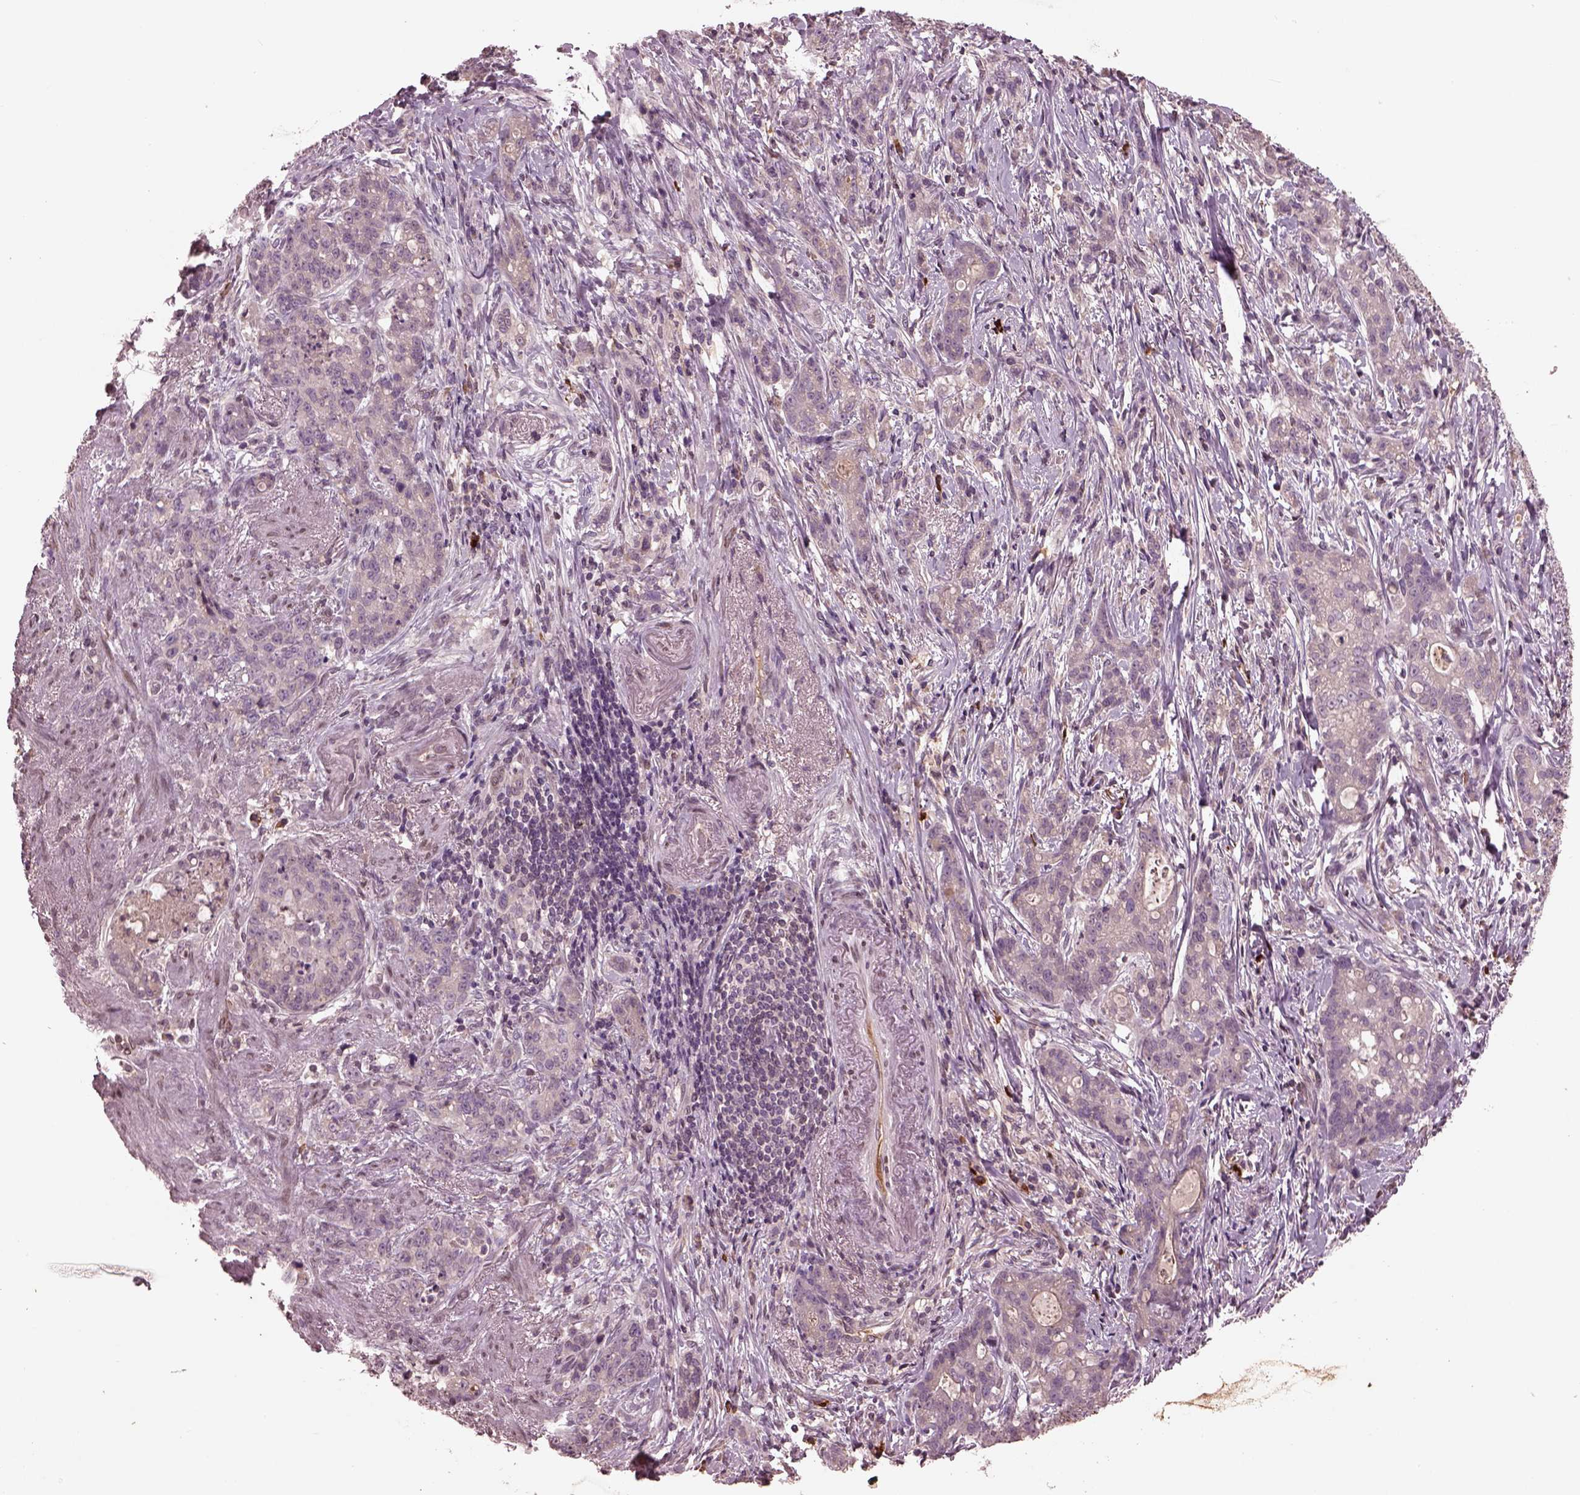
{"staining": {"intensity": "negative", "quantity": "none", "location": "none"}, "tissue": "stomach cancer", "cell_type": "Tumor cells", "image_type": "cancer", "snomed": [{"axis": "morphology", "description": "Adenocarcinoma, NOS"}, {"axis": "topography", "description": "Stomach, lower"}], "caption": "Tumor cells show no significant protein staining in stomach cancer (adenocarcinoma).", "gene": "PTX4", "patient": {"sex": "male", "age": 88}}